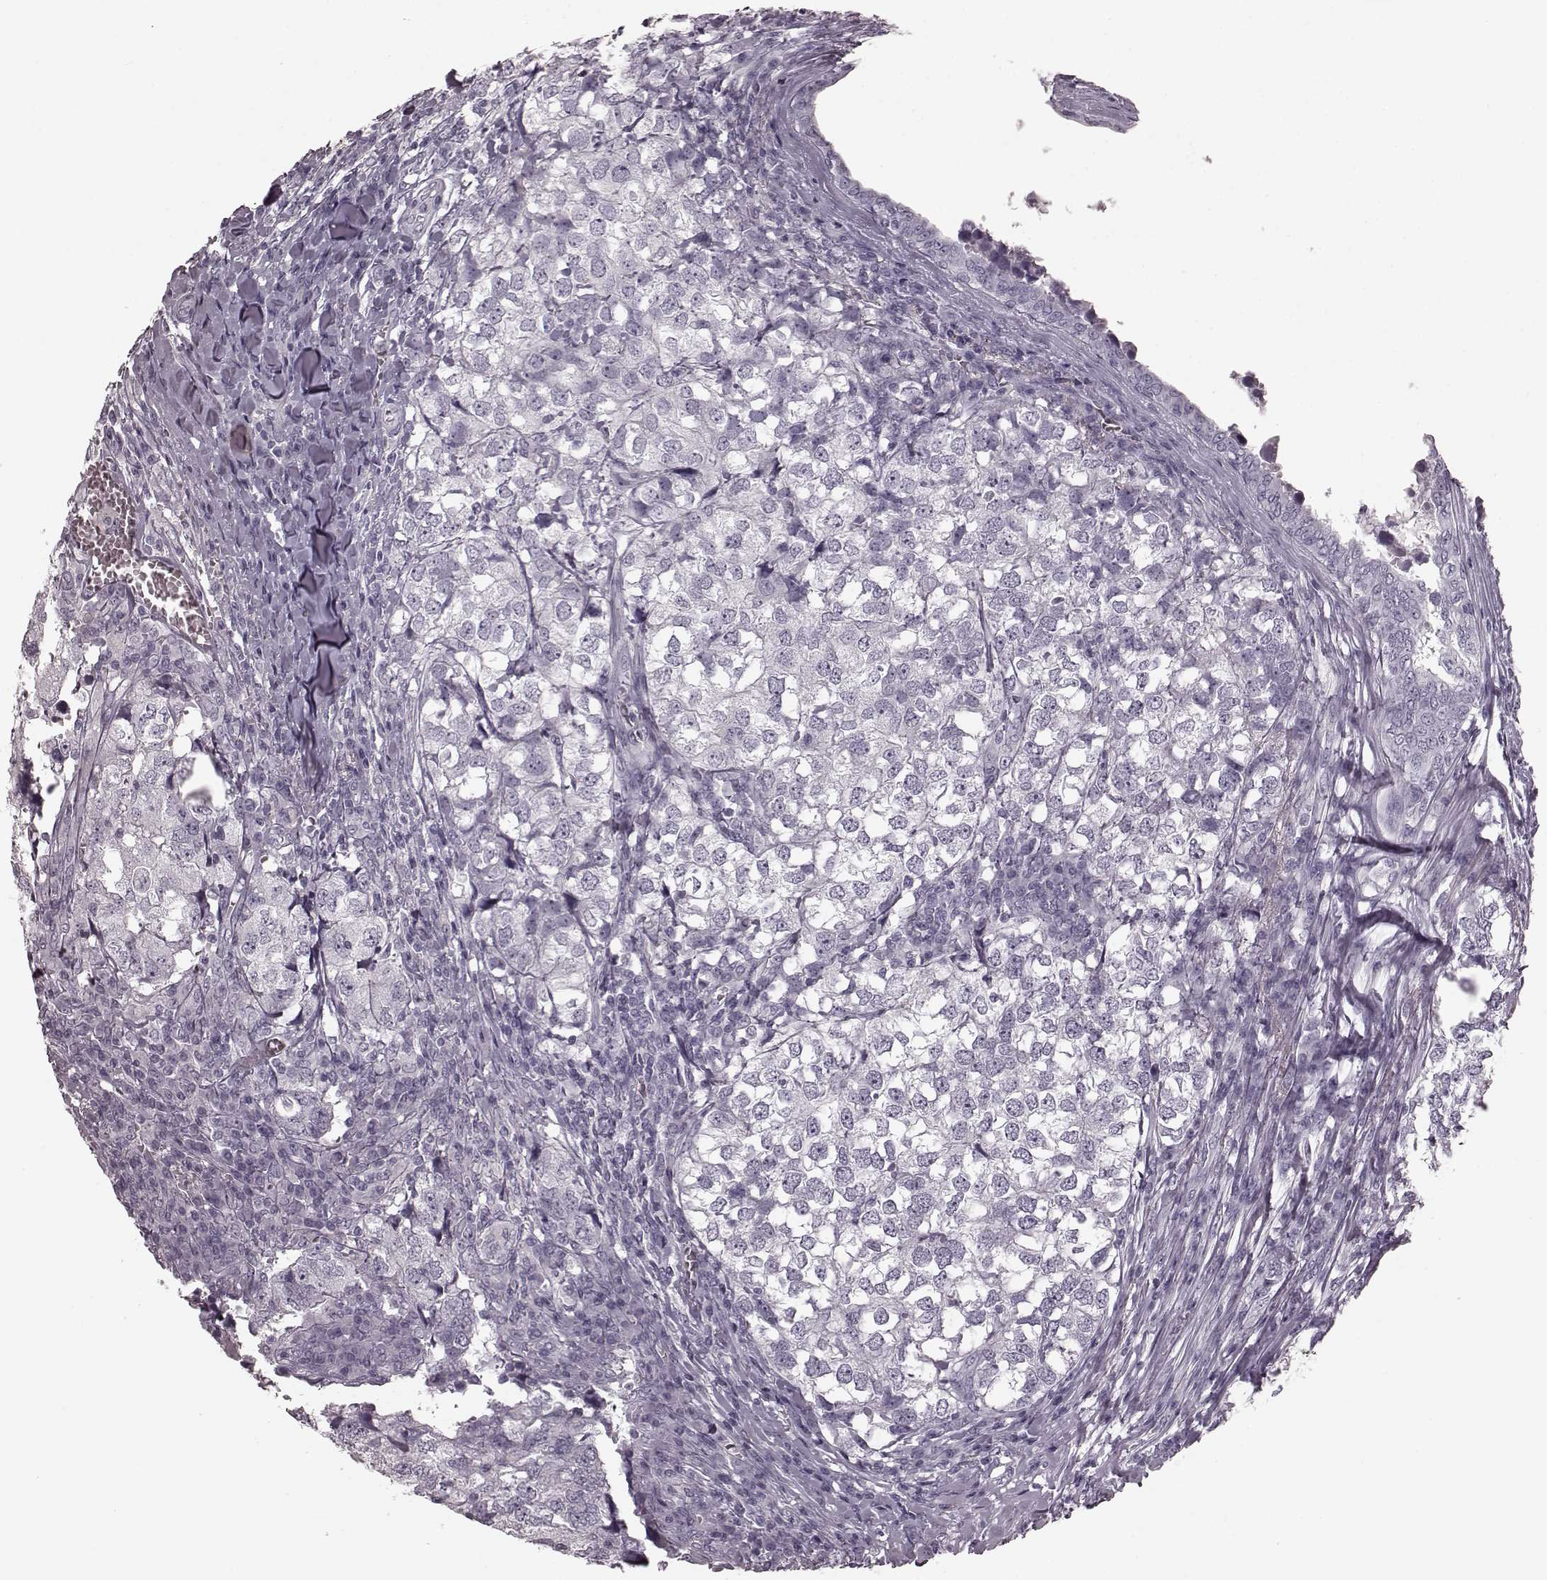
{"staining": {"intensity": "negative", "quantity": "none", "location": "none"}, "tissue": "breast cancer", "cell_type": "Tumor cells", "image_type": "cancer", "snomed": [{"axis": "morphology", "description": "Duct carcinoma"}, {"axis": "topography", "description": "Breast"}], "caption": "Tumor cells show no significant expression in breast cancer (infiltrating ductal carcinoma).", "gene": "TRPM1", "patient": {"sex": "female", "age": 30}}